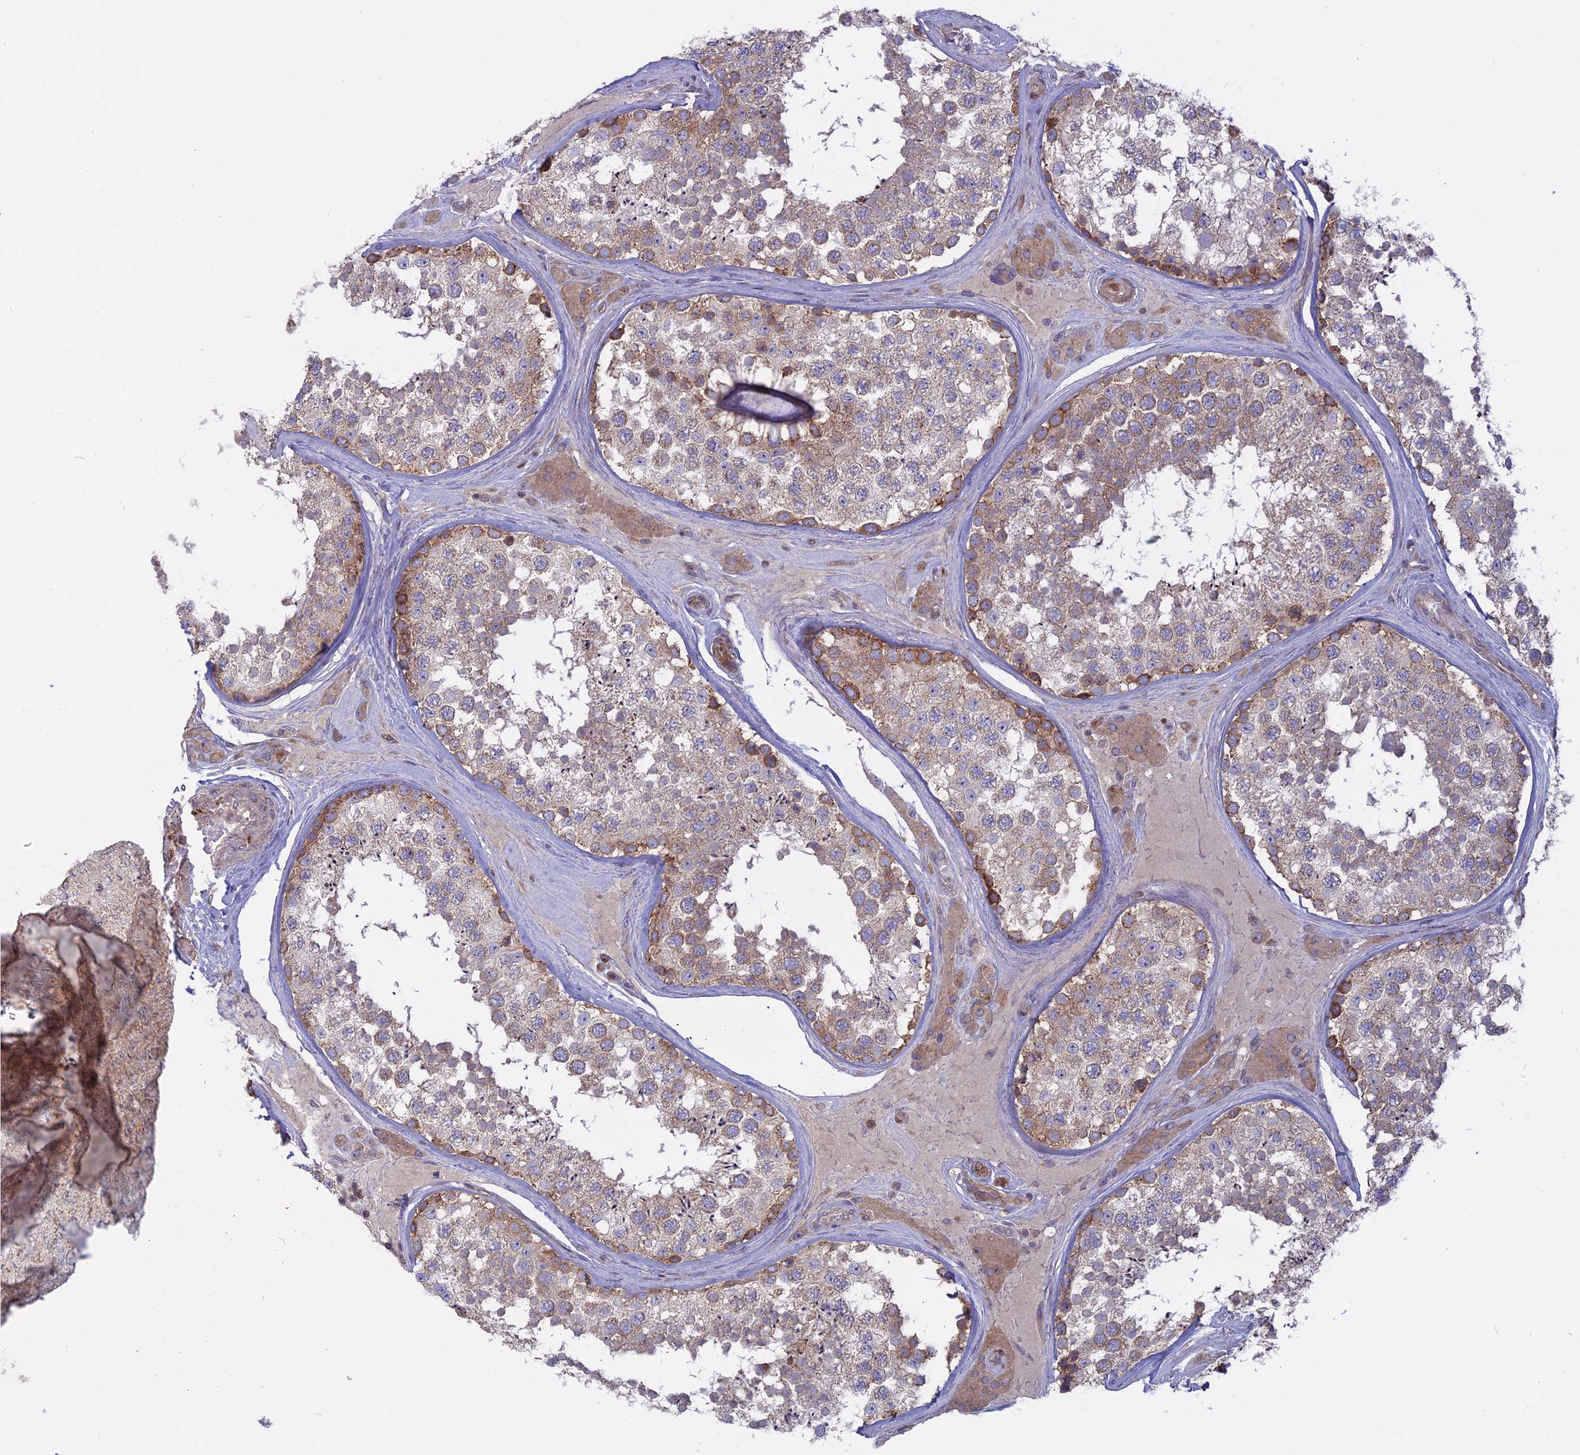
{"staining": {"intensity": "moderate", "quantity": "<25%", "location": "cytoplasmic/membranous"}, "tissue": "testis", "cell_type": "Cells in seminiferous ducts", "image_type": "normal", "snomed": [{"axis": "morphology", "description": "Normal tissue, NOS"}, {"axis": "topography", "description": "Testis"}], "caption": "High-power microscopy captured an immunohistochemistry photomicrograph of benign testis, revealing moderate cytoplasmic/membranous staining in about <25% of cells in seminiferous ducts.", "gene": "TMEM208", "patient": {"sex": "male", "age": 46}}